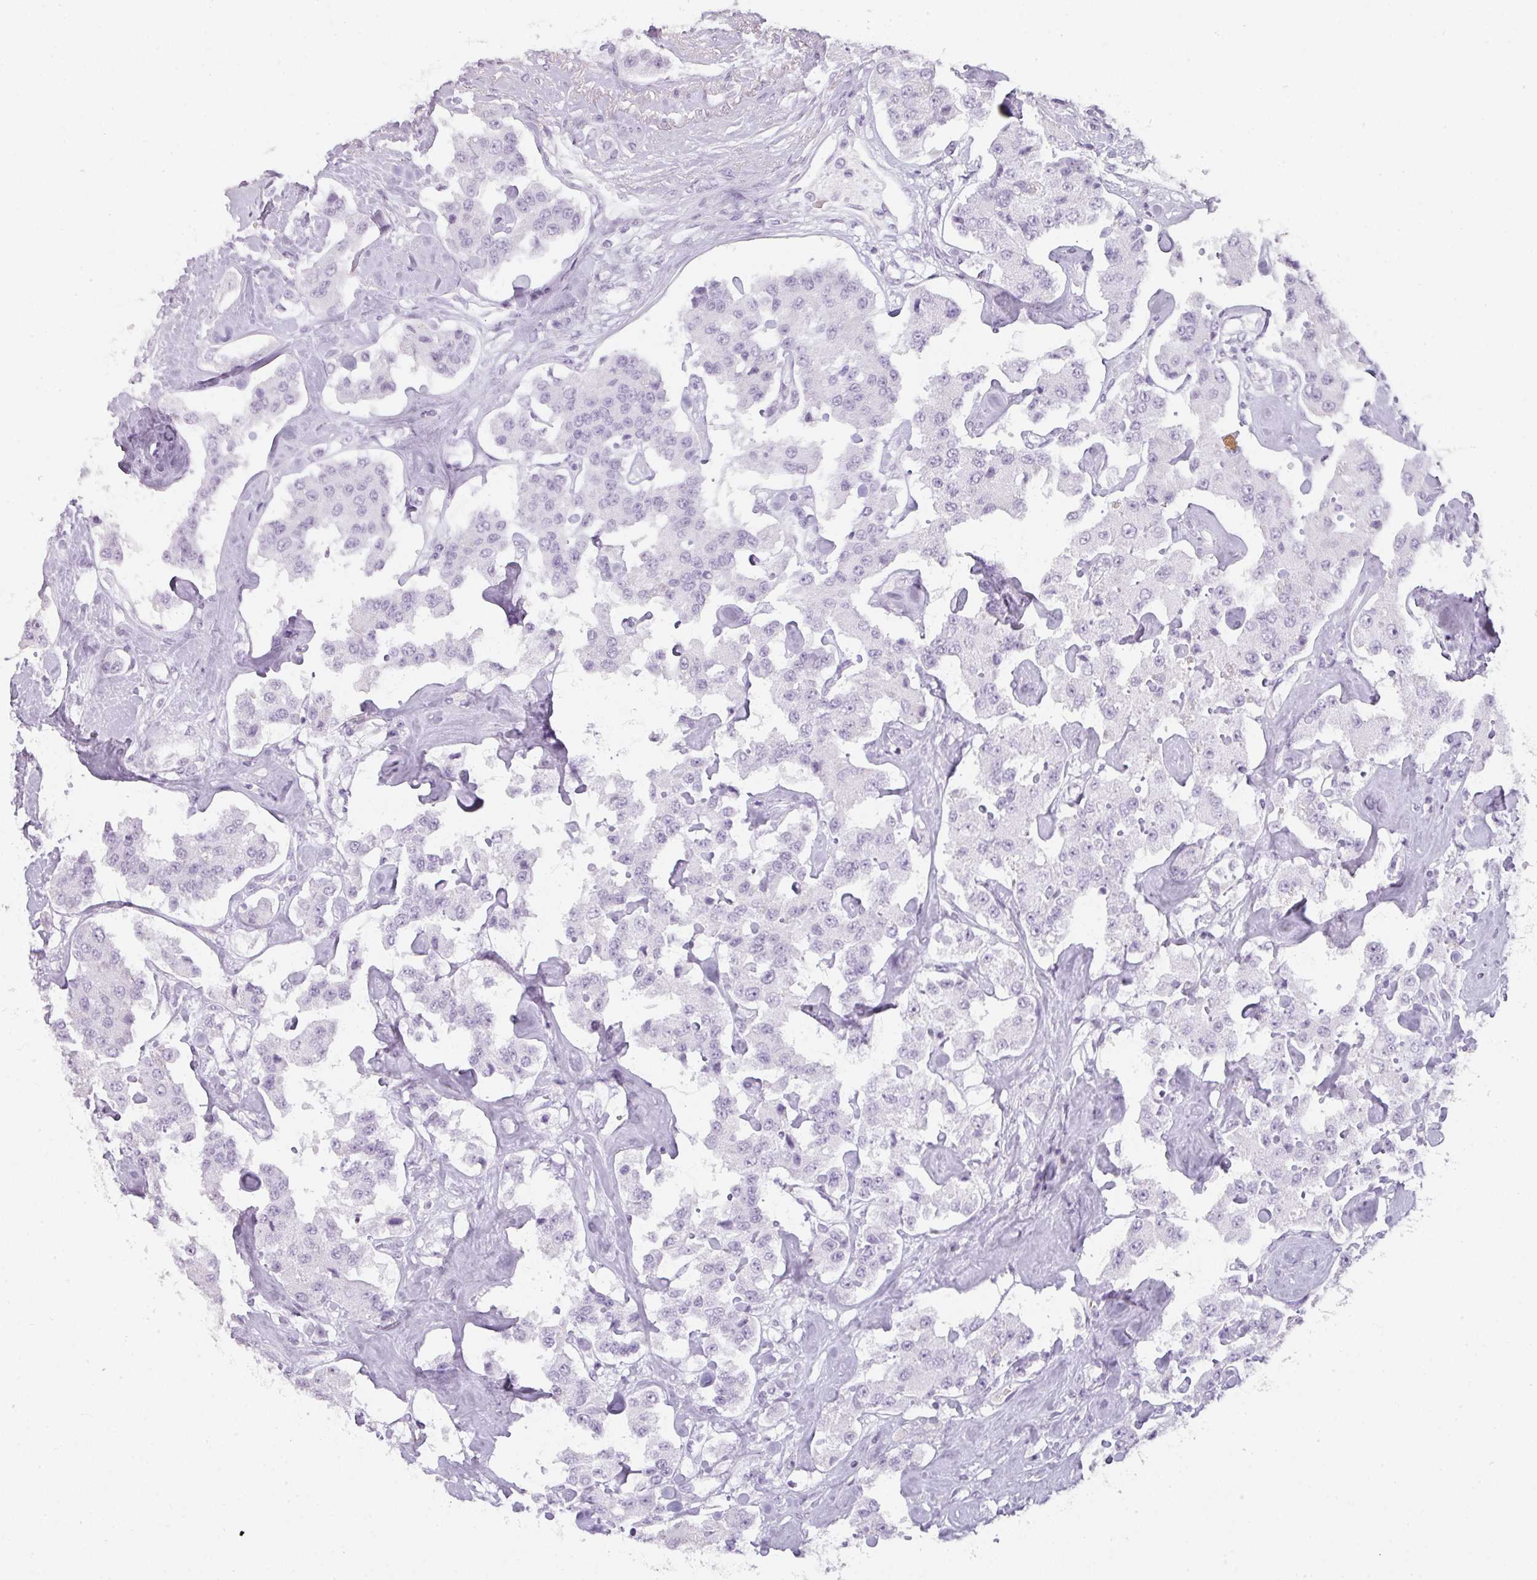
{"staining": {"intensity": "negative", "quantity": "none", "location": "none"}, "tissue": "carcinoid", "cell_type": "Tumor cells", "image_type": "cancer", "snomed": [{"axis": "morphology", "description": "Carcinoid, malignant, NOS"}, {"axis": "topography", "description": "Pancreas"}], "caption": "This is an immunohistochemistry histopathology image of human carcinoid. There is no expression in tumor cells.", "gene": "TMEM42", "patient": {"sex": "male", "age": 41}}